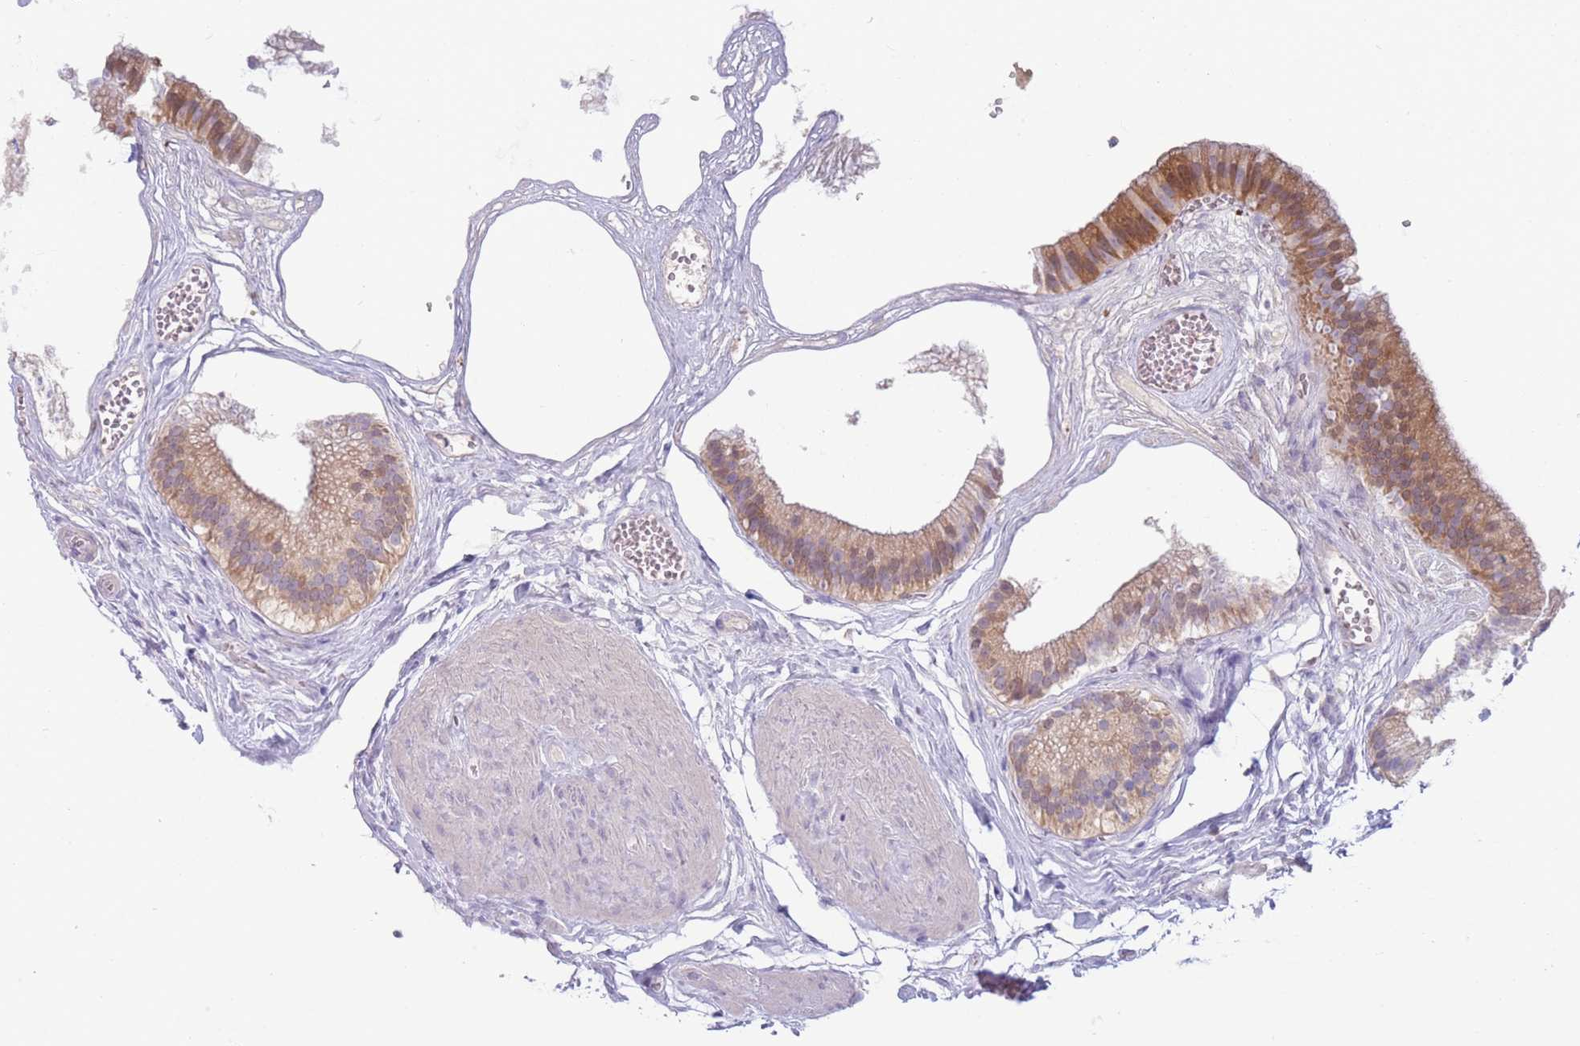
{"staining": {"intensity": "moderate", "quantity": ">75%", "location": "cytoplasmic/membranous"}, "tissue": "gallbladder", "cell_type": "Glandular cells", "image_type": "normal", "snomed": [{"axis": "morphology", "description": "Normal tissue, NOS"}, {"axis": "topography", "description": "Gallbladder"}], "caption": "Immunohistochemistry (DAB) staining of unremarkable gallbladder exhibits moderate cytoplasmic/membranous protein expression in approximately >75% of glandular cells.", "gene": "ST3GAL4", "patient": {"sex": "female", "age": 54}}